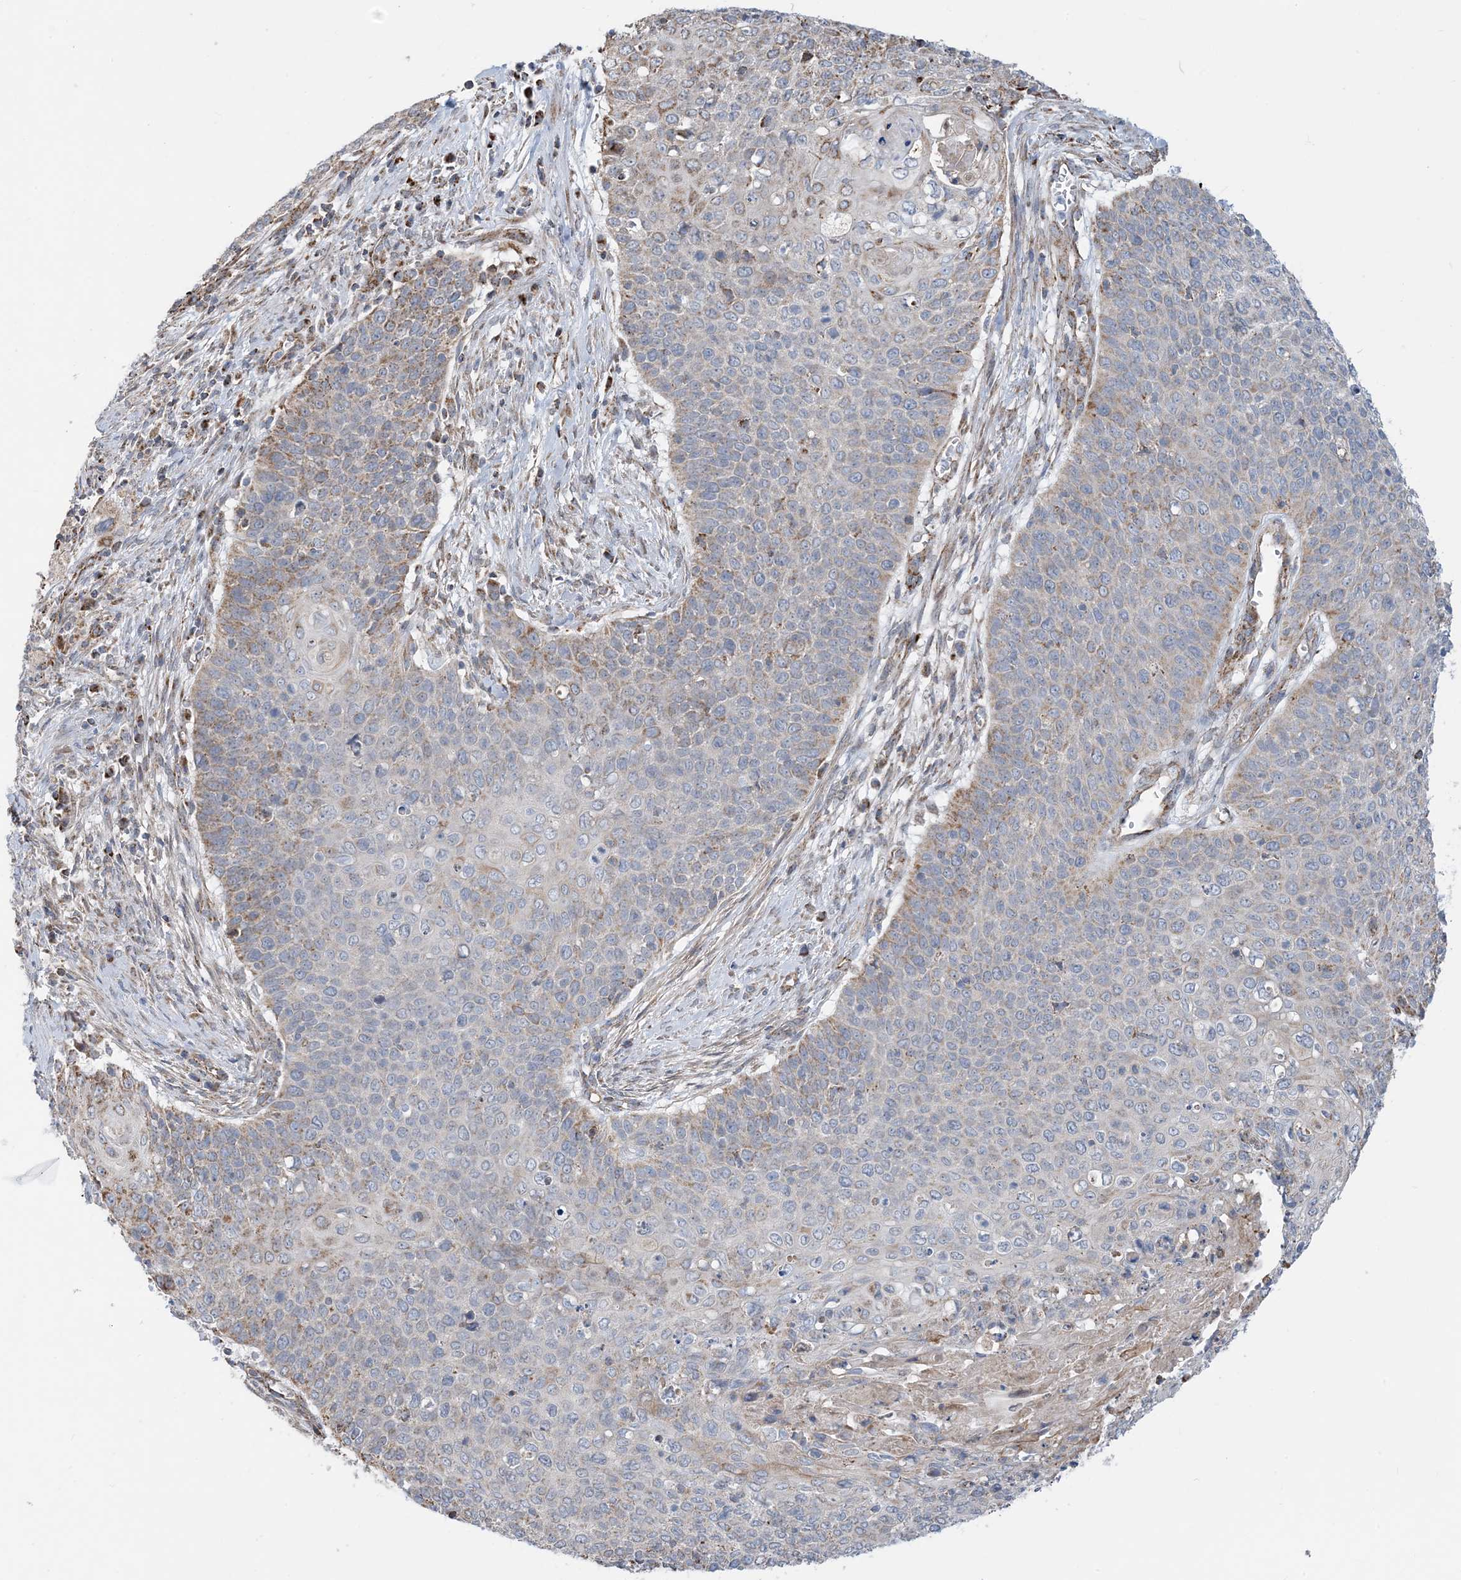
{"staining": {"intensity": "moderate", "quantity": "<25%", "location": "cytoplasmic/membranous"}, "tissue": "cervical cancer", "cell_type": "Tumor cells", "image_type": "cancer", "snomed": [{"axis": "morphology", "description": "Squamous cell carcinoma, NOS"}, {"axis": "topography", "description": "Cervix"}], "caption": "A micrograph of human cervical cancer (squamous cell carcinoma) stained for a protein shows moderate cytoplasmic/membranous brown staining in tumor cells. (DAB (3,3'-diaminobenzidine) IHC with brightfield microscopy, high magnification).", "gene": "PCDHGA1", "patient": {"sex": "female", "age": 39}}